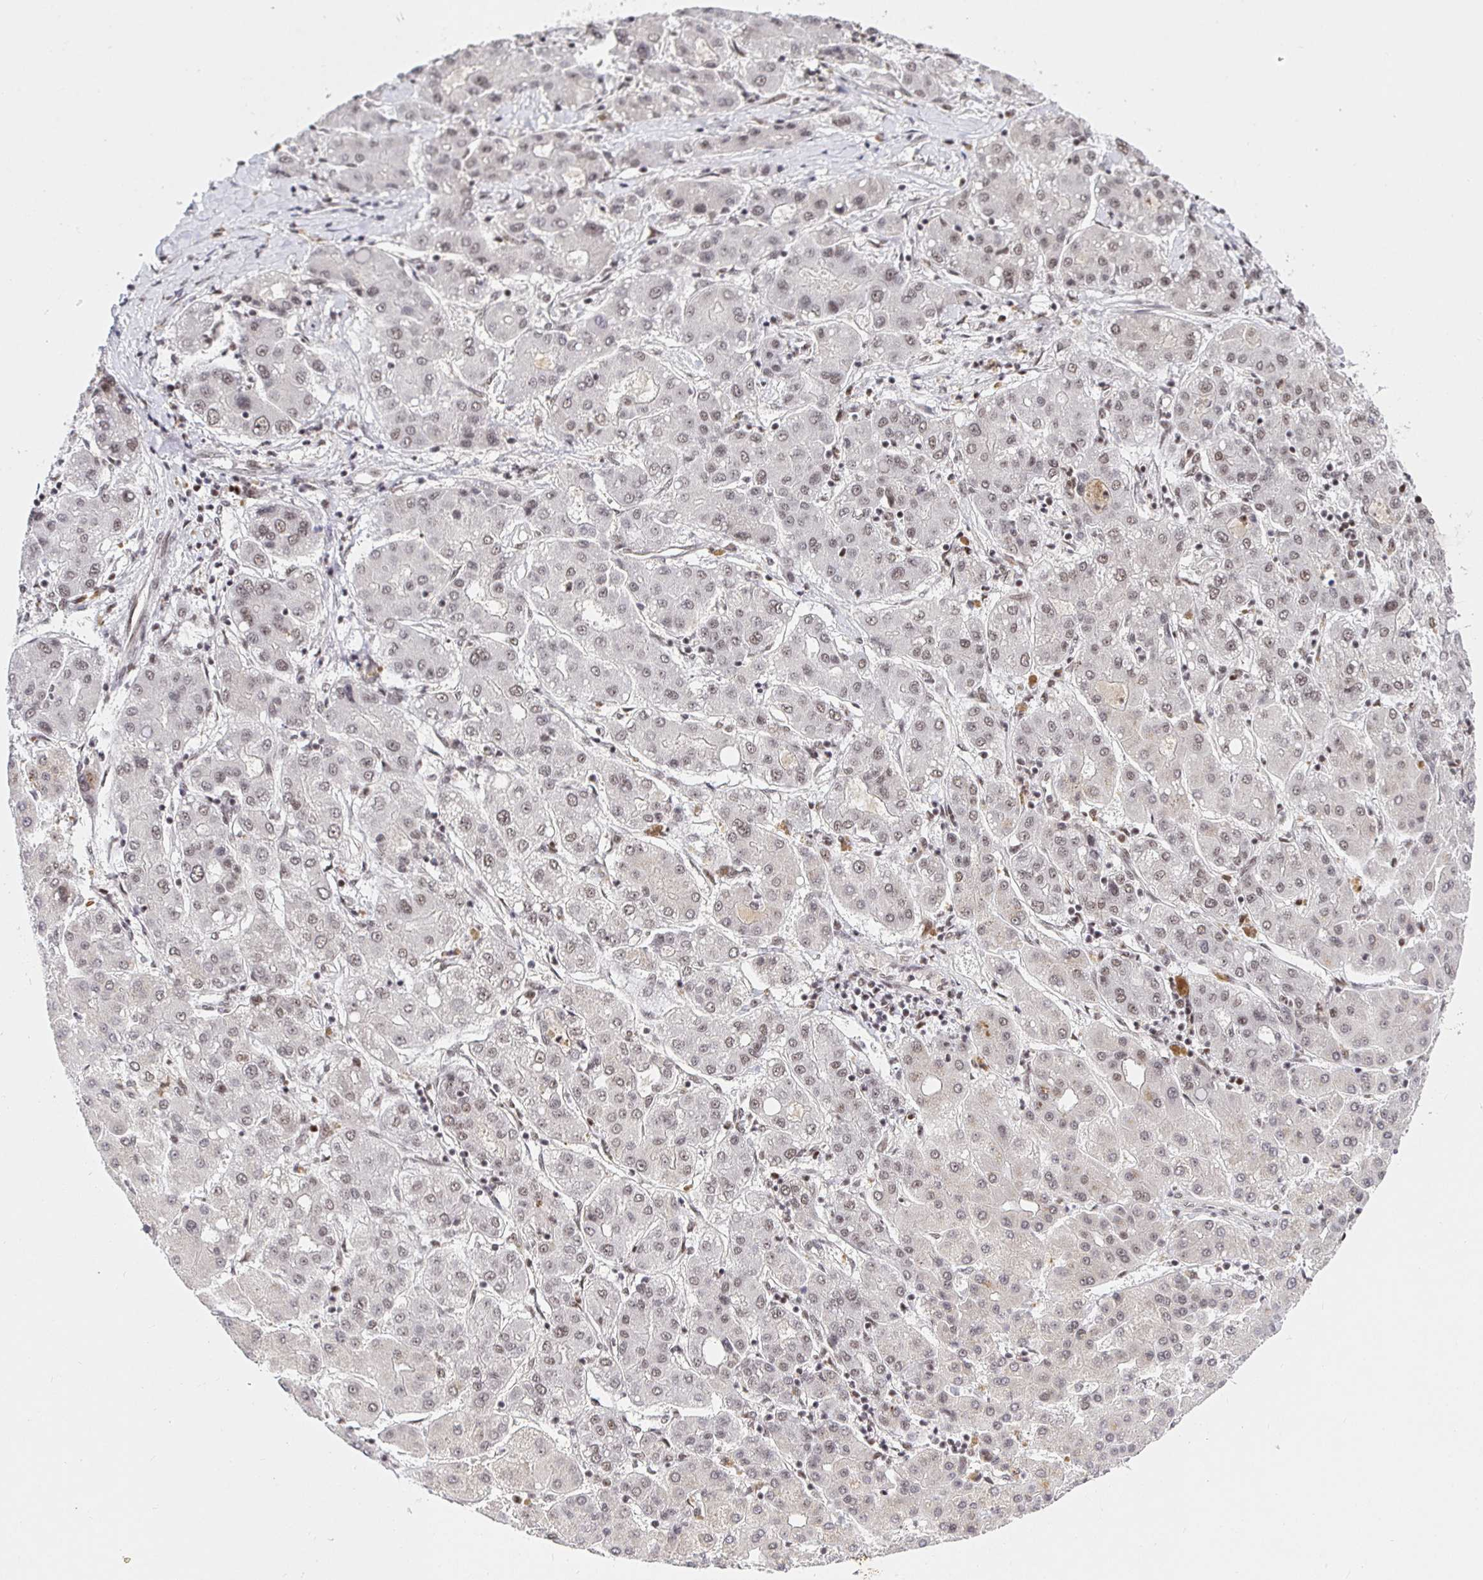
{"staining": {"intensity": "weak", "quantity": "25%-75%", "location": "nuclear"}, "tissue": "liver cancer", "cell_type": "Tumor cells", "image_type": "cancer", "snomed": [{"axis": "morphology", "description": "Carcinoma, Hepatocellular, NOS"}, {"axis": "topography", "description": "Liver"}], "caption": "The image shows immunohistochemical staining of liver hepatocellular carcinoma. There is weak nuclear staining is present in approximately 25%-75% of tumor cells. The staining was performed using DAB (3,3'-diaminobenzidine), with brown indicating positive protein expression. Nuclei are stained blue with hematoxylin.", "gene": "USF1", "patient": {"sex": "male", "age": 65}}